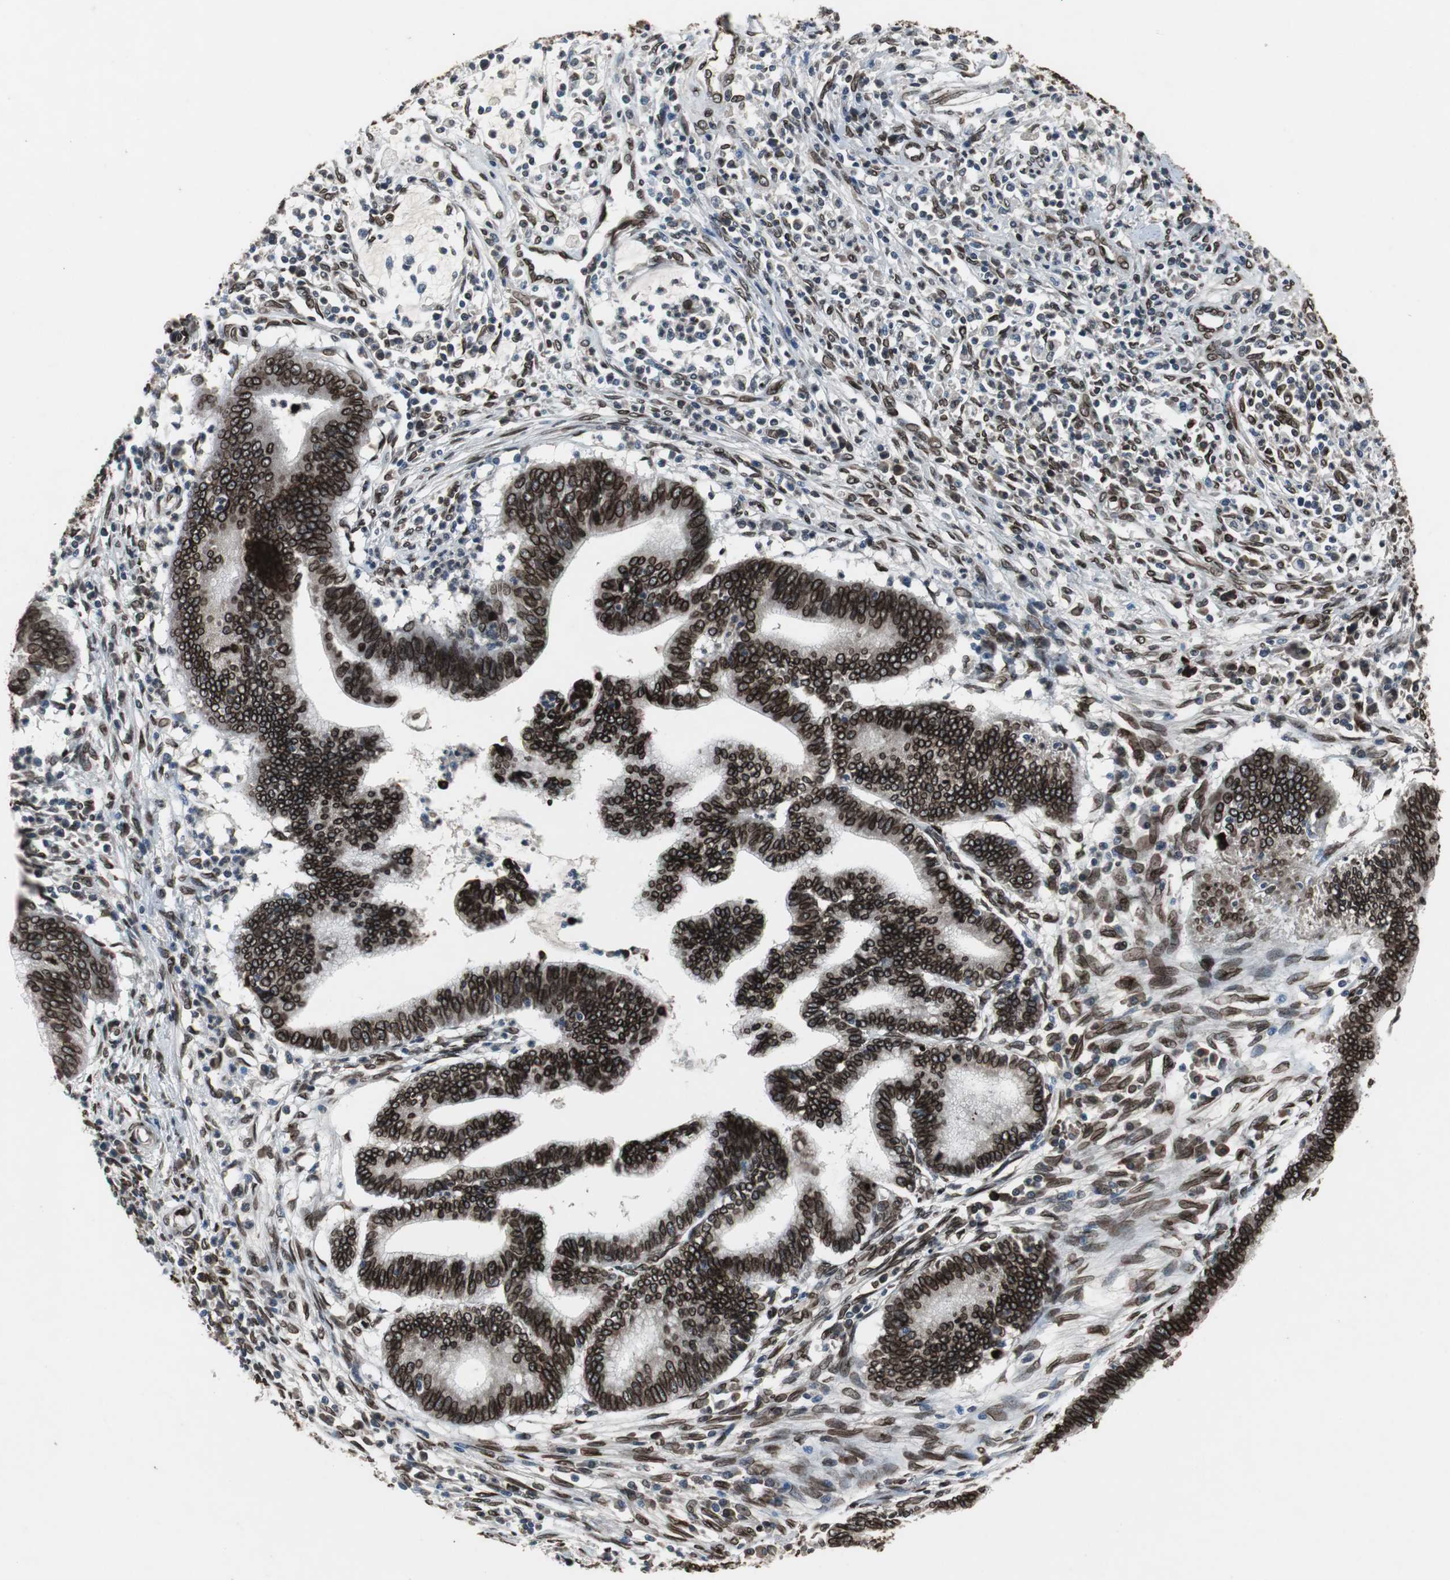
{"staining": {"intensity": "strong", "quantity": ">75%", "location": "cytoplasmic/membranous,nuclear"}, "tissue": "cervical cancer", "cell_type": "Tumor cells", "image_type": "cancer", "snomed": [{"axis": "morphology", "description": "Adenocarcinoma, NOS"}, {"axis": "topography", "description": "Cervix"}], "caption": "Immunohistochemical staining of human cervical cancer exhibits high levels of strong cytoplasmic/membranous and nuclear protein staining in approximately >75% of tumor cells.", "gene": "LMNA", "patient": {"sex": "female", "age": 36}}